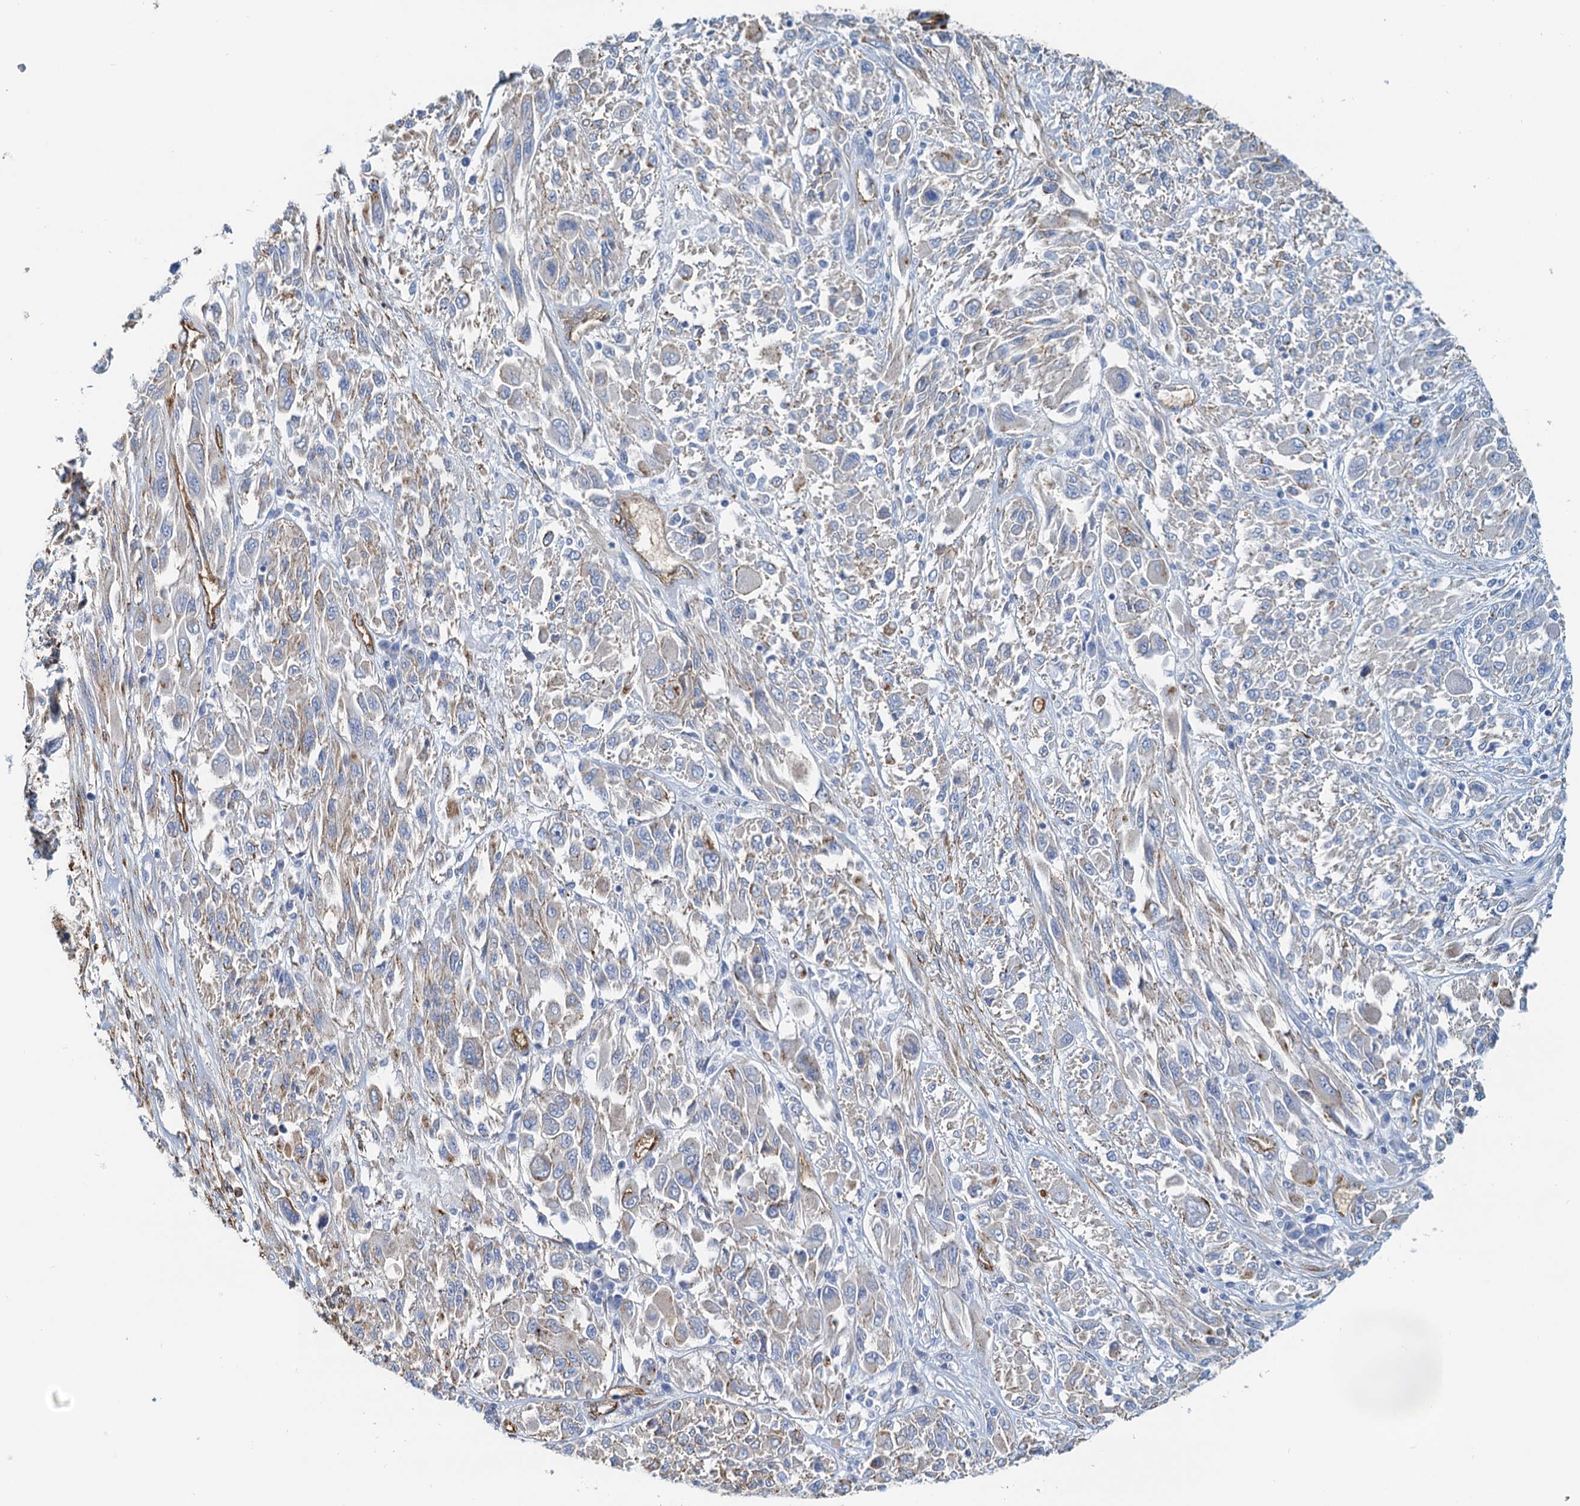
{"staining": {"intensity": "negative", "quantity": "none", "location": "none"}, "tissue": "melanoma", "cell_type": "Tumor cells", "image_type": "cancer", "snomed": [{"axis": "morphology", "description": "Malignant melanoma, NOS"}, {"axis": "topography", "description": "Skin"}], "caption": "A photomicrograph of melanoma stained for a protein shows no brown staining in tumor cells.", "gene": "DGKG", "patient": {"sex": "female", "age": 91}}